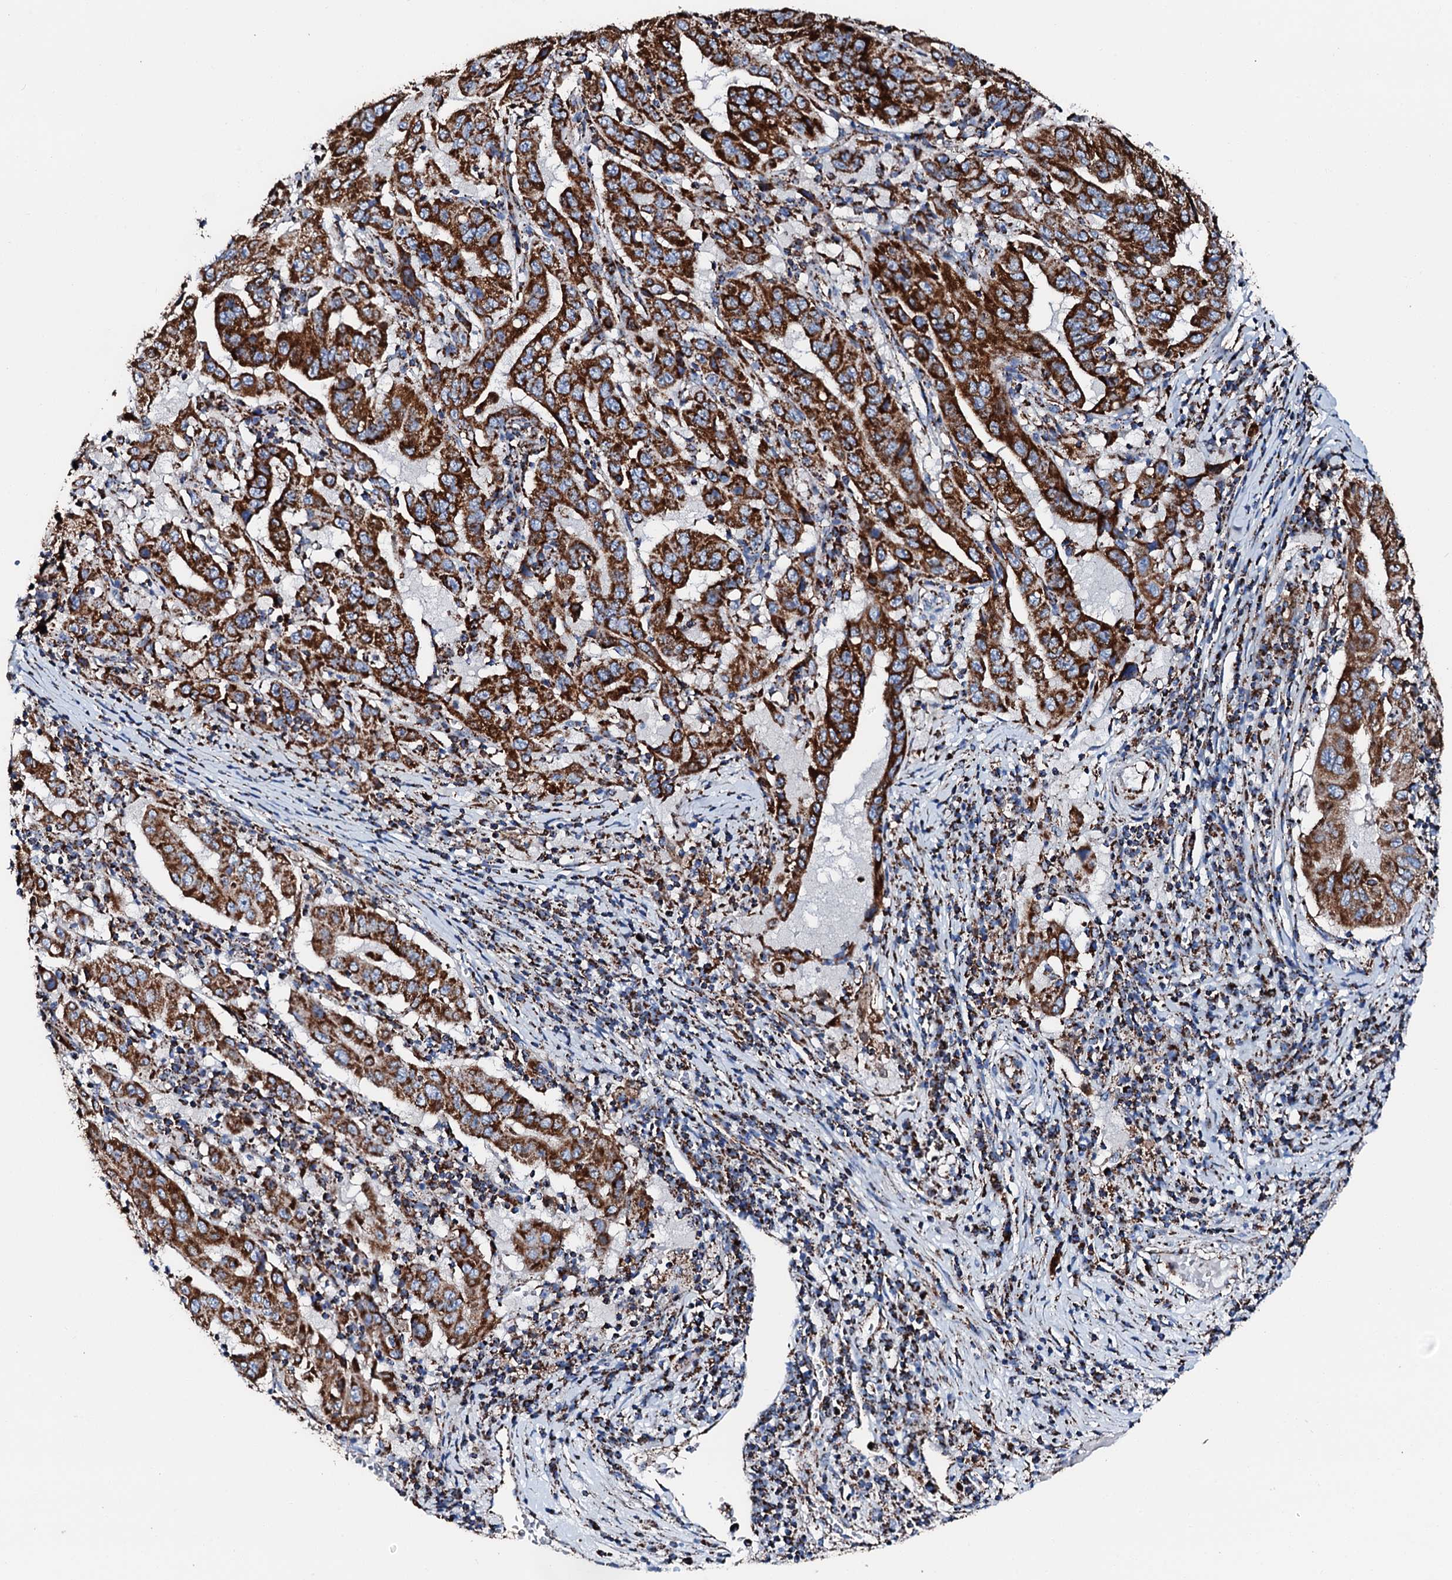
{"staining": {"intensity": "strong", "quantity": ">75%", "location": "cytoplasmic/membranous"}, "tissue": "pancreatic cancer", "cell_type": "Tumor cells", "image_type": "cancer", "snomed": [{"axis": "morphology", "description": "Adenocarcinoma, NOS"}, {"axis": "topography", "description": "Pancreas"}], "caption": "Human pancreatic cancer stained with a brown dye exhibits strong cytoplasmic/membranous positive staining in approximately >75% of tumor cells.", "gene": "HADH", "patient": {"sex": "male", "age": 63}}